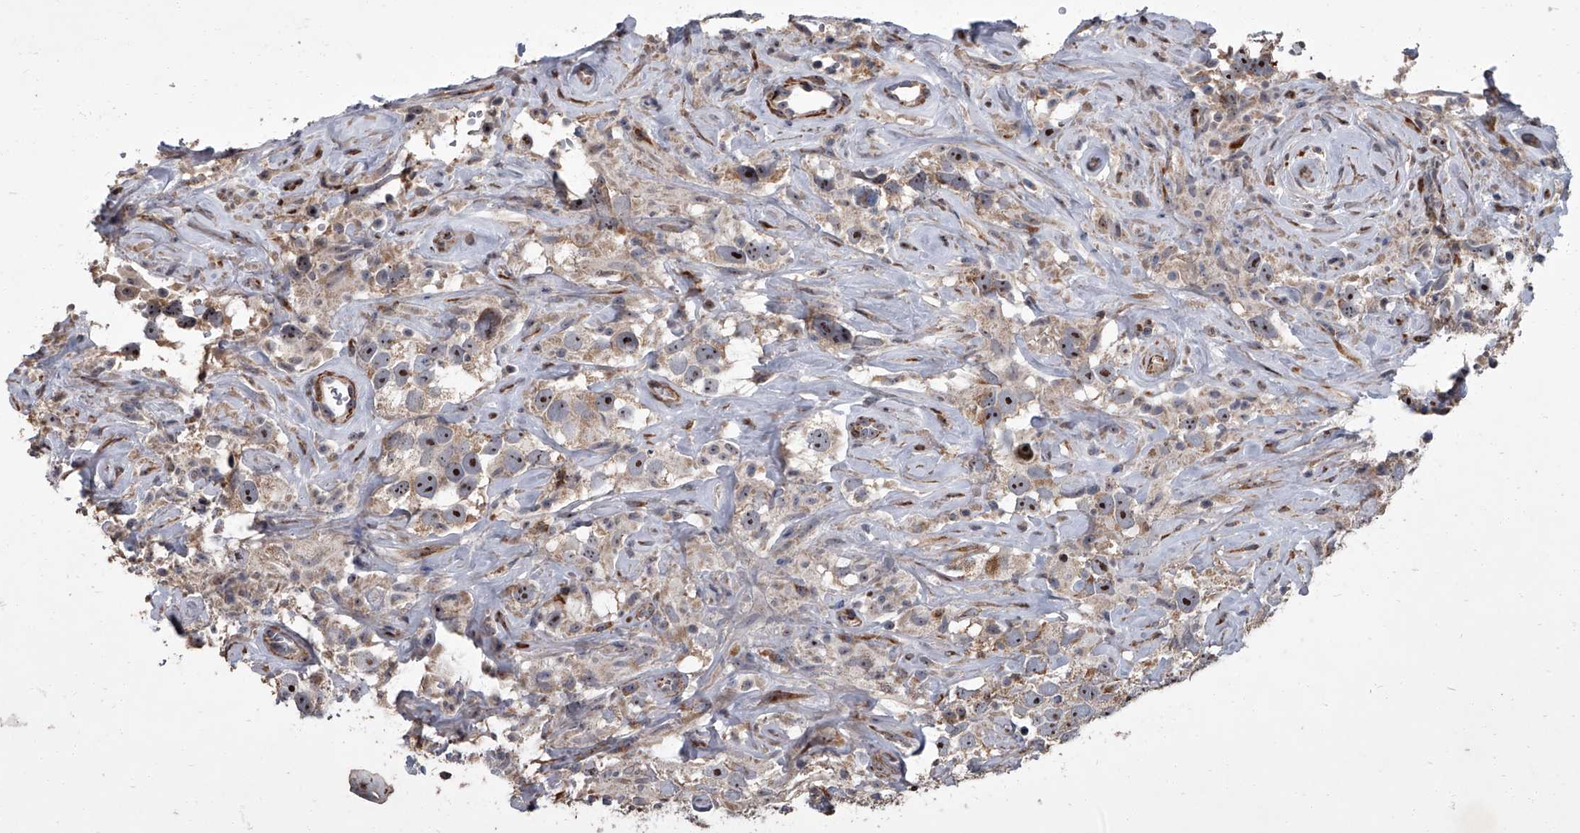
{"staining": {"intensity": "moderate", "quantity": "25%-75%", "location": "nuclear"}, "tissue": "testis cancer", "cell_type": "Tumor cells", "image_type": "cancer", "snomed": [{"axis": "morphology", "description": "Seminoma, NOS"}, {"axis": "topography", "description": "Testis"}], "caption": "DAB (3,3'-diaminobenzidine) immunohistochemical staining of testis cancer (seminoma) reveals moderate nuclear protein staining in approximately 25%-75% of tumor cells. (DAB IHC, brown staining for protein, blue staining for nuclei).", "gene": "SIRT4", "patient": {"sex": "male", "age": 49}}